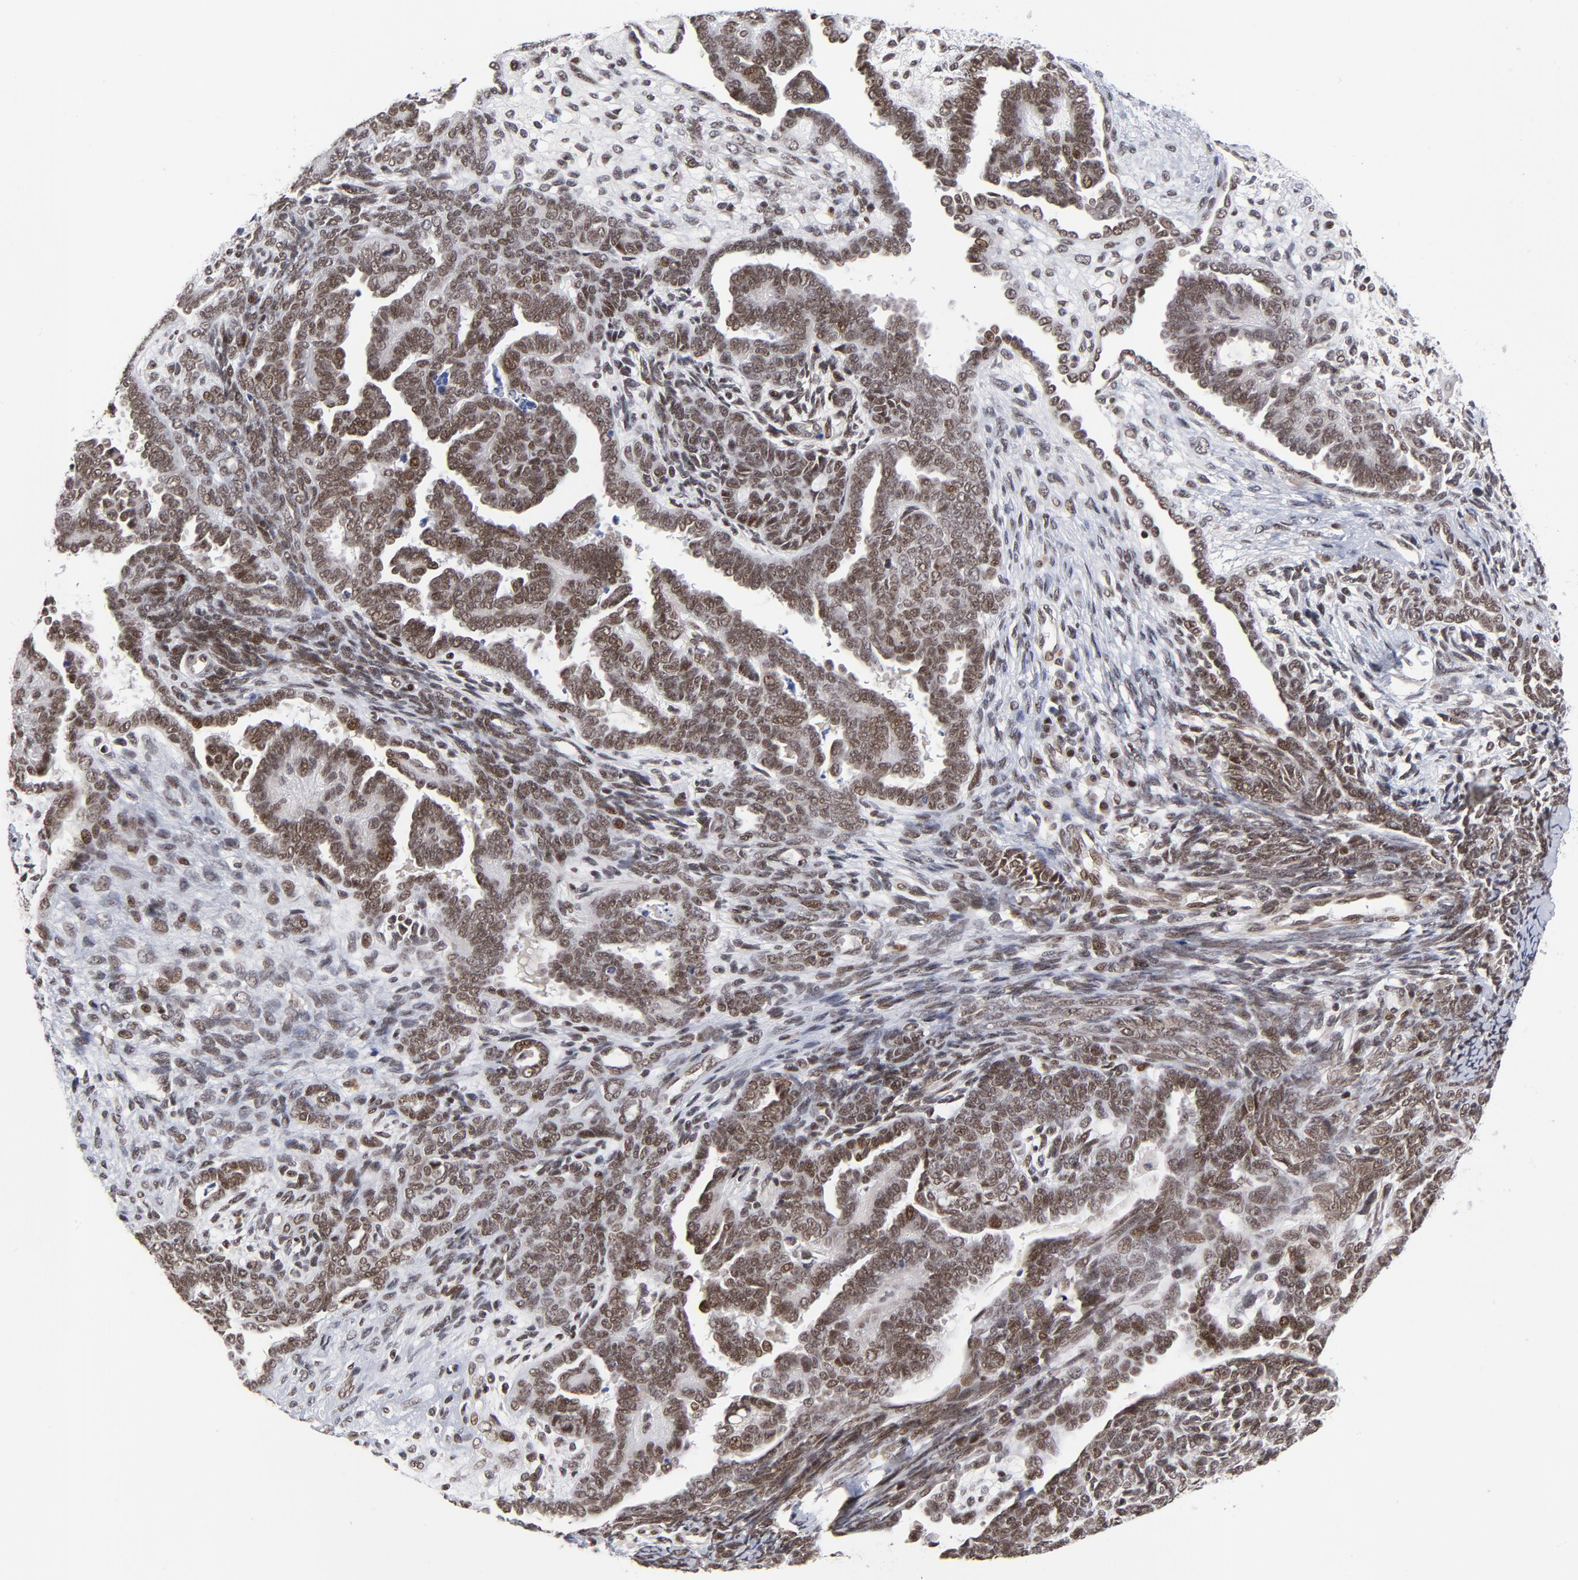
{"staining": {"intensity": "strong", "quantity": ">75%", "location": "nuclear"}, "tissue": "endometrial cancer", "cell_type": "Tumor cells", "image_type": "cancer", "snomed": [{"axis": "morphology", "description": "Neoplasm, malignant, NOS"}, {"axis": "topography", "description": "Endometrium"}], "caption": "A high-resolution image shows immunohistochemistry staining of malignant neoplasm (endometrial), which demonstrates strong nuclear staining in about >75% of tumor cells.", "gene": "CTCF", "patient": {"sex": "female", "age": 74}}